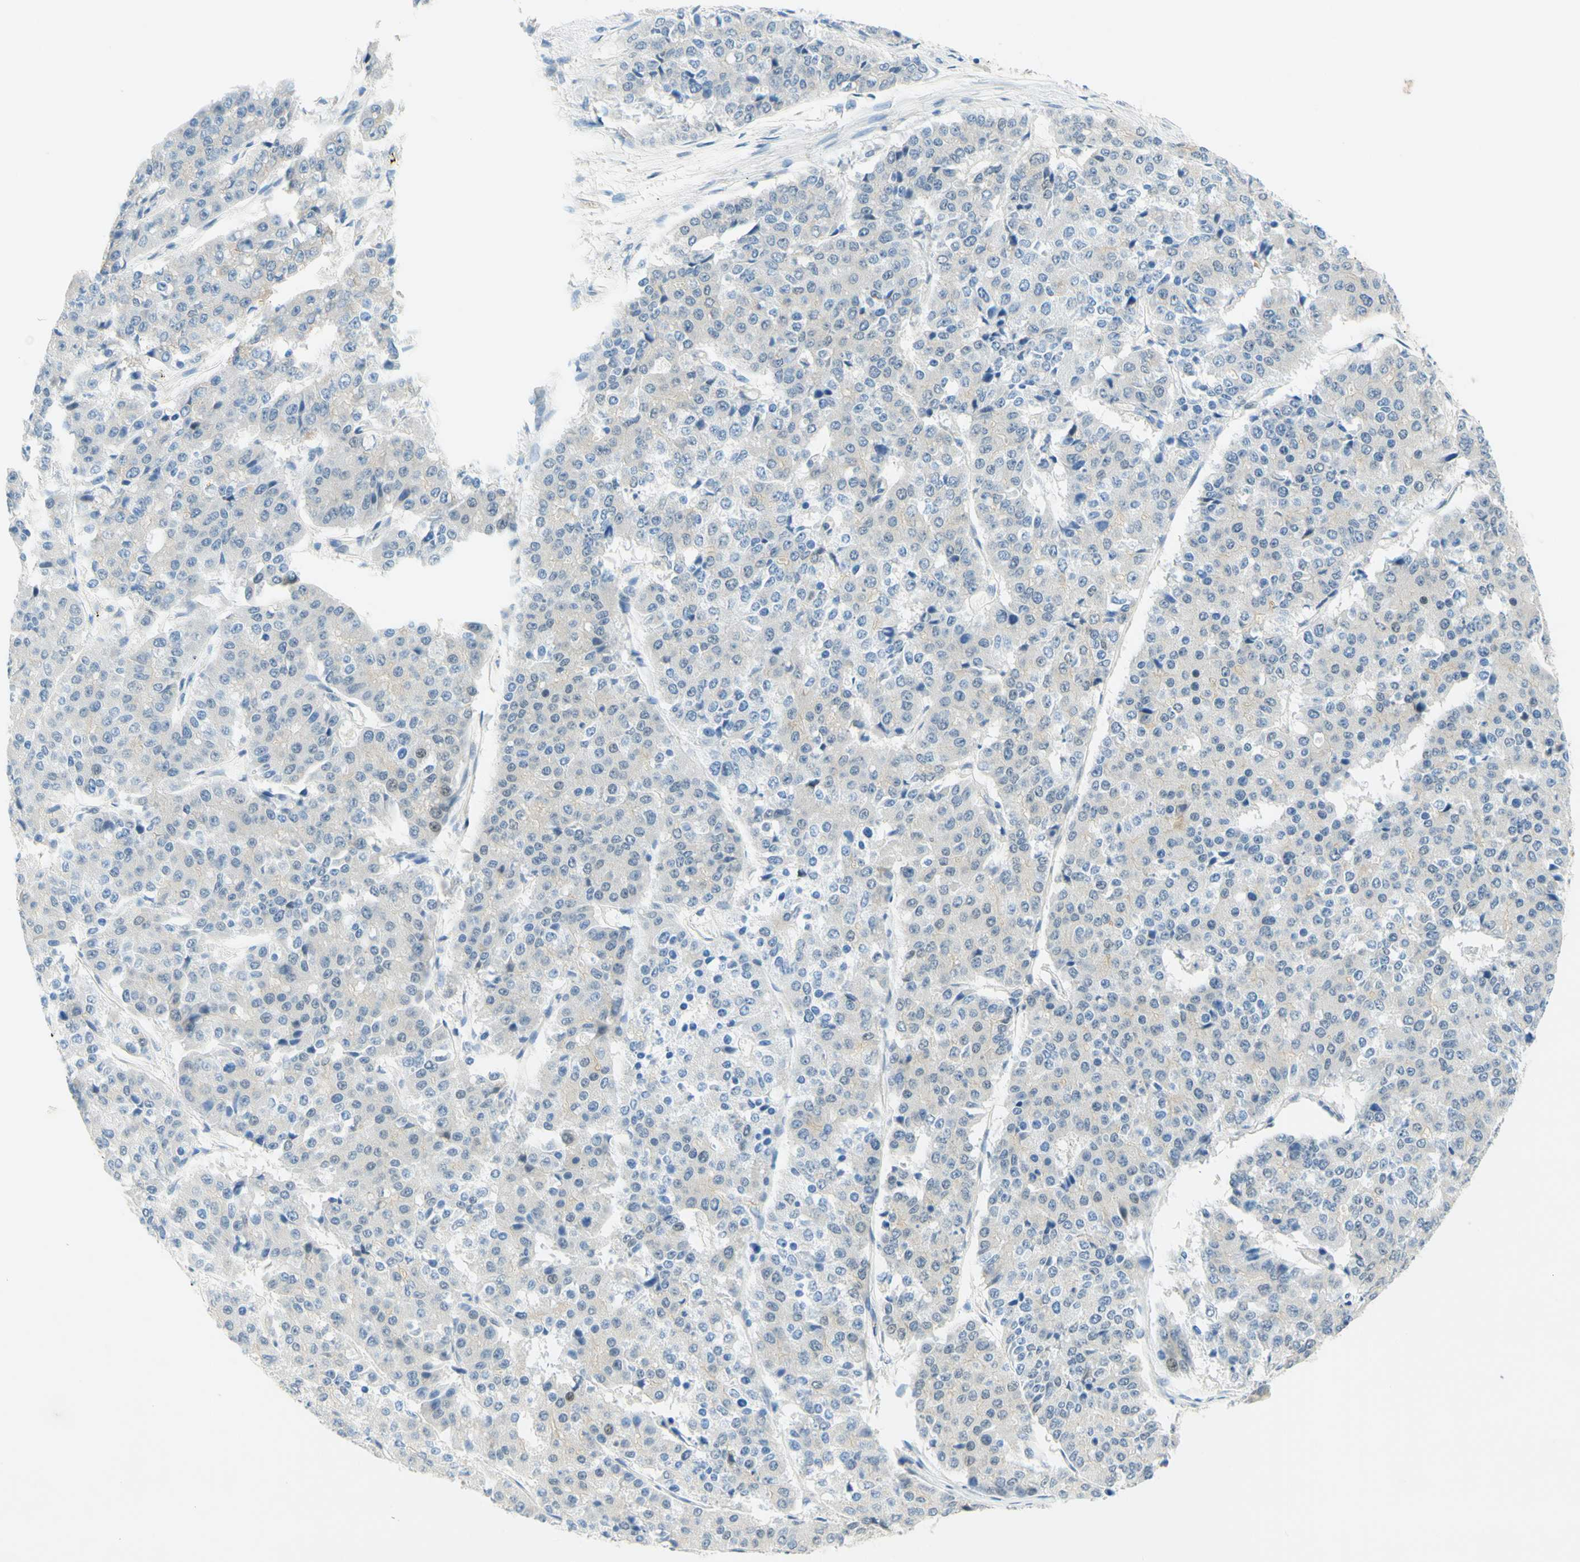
{"staining": {"intensity": "negative", "quantity": "none", "location": "none"}, "tissue": "pancreatic cancer", "cell_type": "Tumor cells", "image_type": "cancer", "snomed": [{"axis": "morphology", "description": "Adenocarcinoma, NOS"}, {"axis": "topography", "description": "Pancreas"}], "caption": "Immunohistochemistry (IHC) image of adenocarcinoma (pancreatic) stained for a protein (brown), which shows no staining in tumor cells.", "gene": "ENTREP2", "patient": {"sex": "male", "age": 50}}